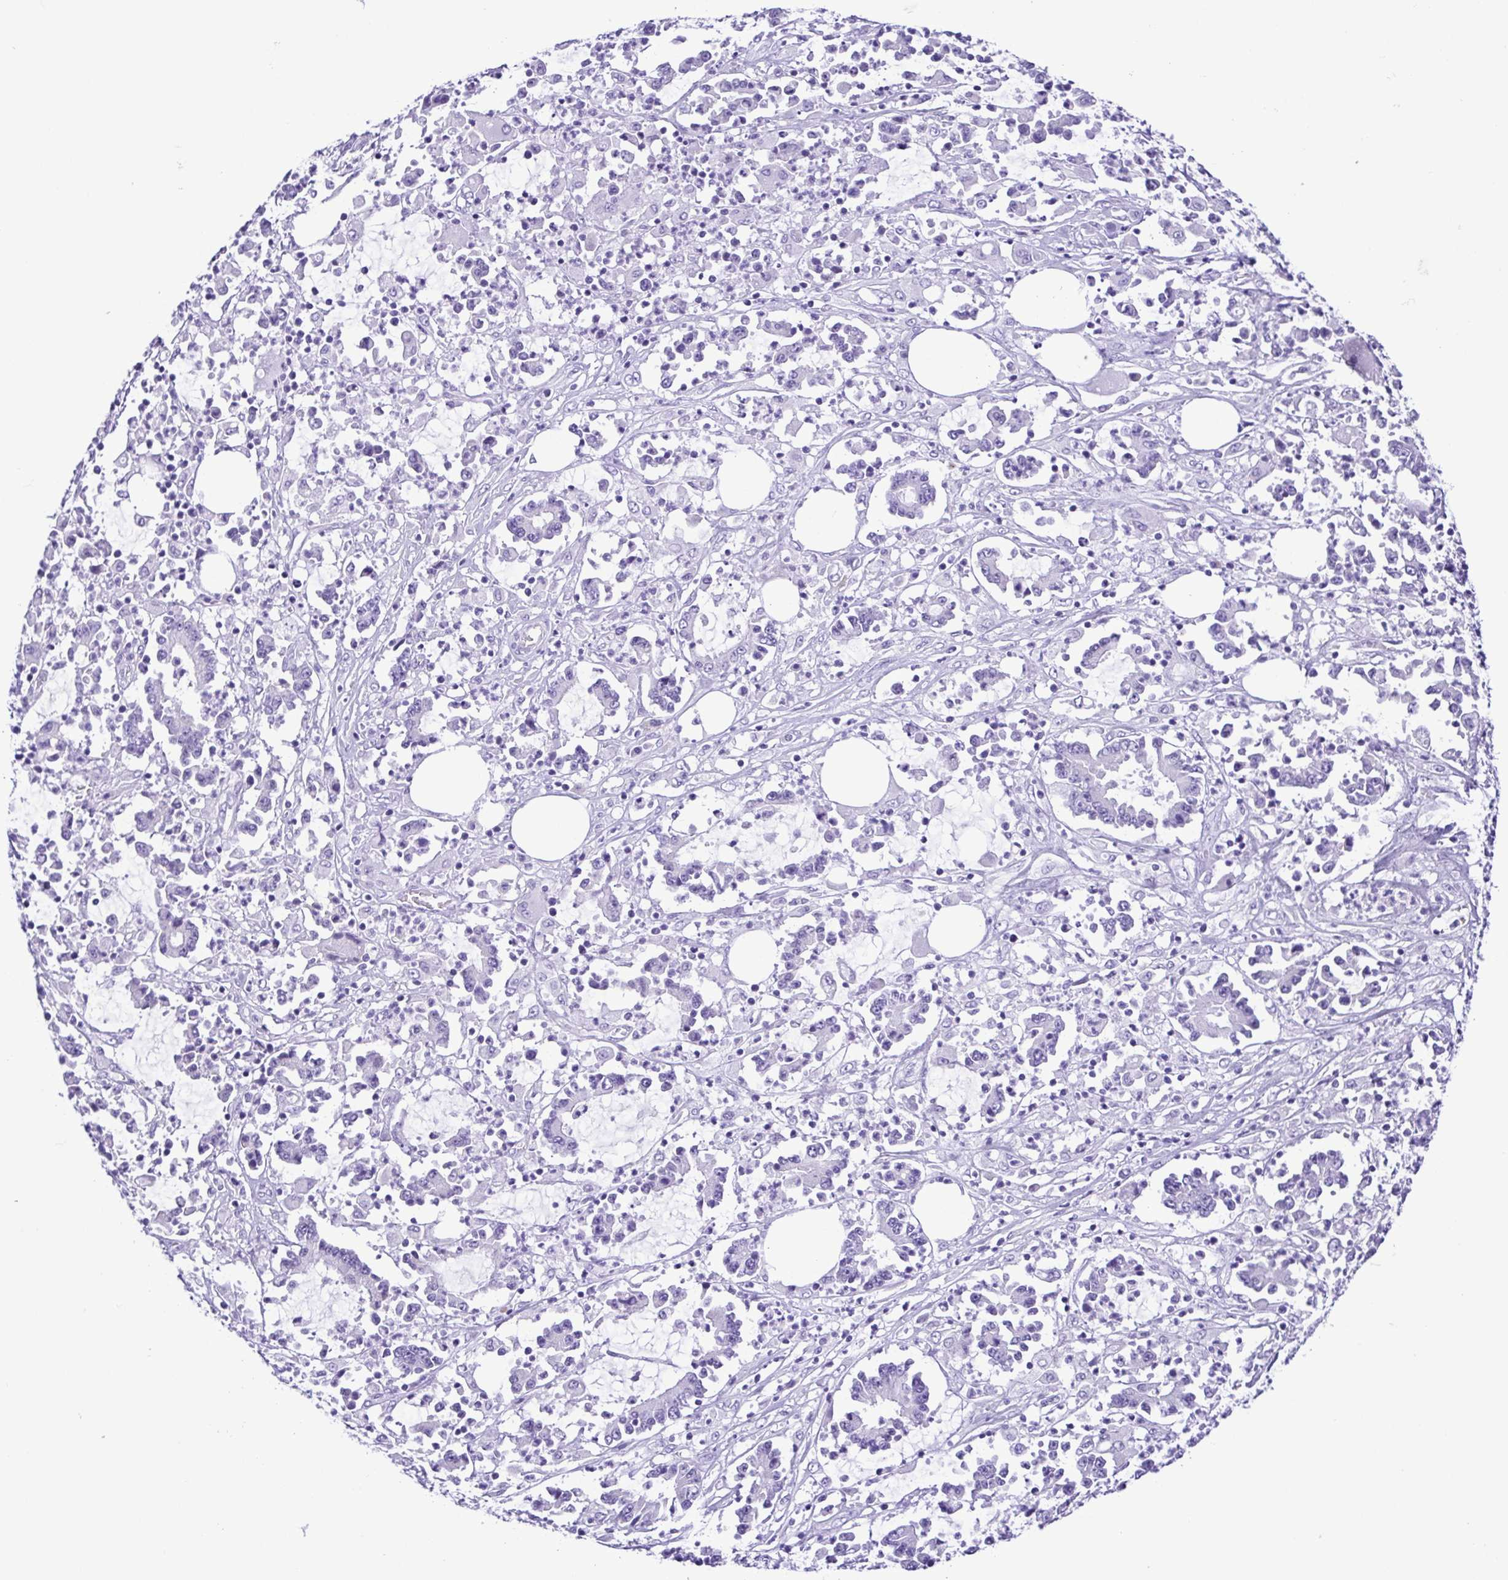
{"staining": {"intensity": "negative", "quantity": "none", "location": "none"}, "tissue": "stomach cancer", "cell_type": "Tumor cells", "image_type": "cancer", "snomed": [{"axis": "morphology", "description": "Adenocarcinoma, NOS"}, {"axis": "topography", "description": "Stomach, upper"}], "caption": "Stomach cancer (adenocarcinoma) was stained to show a protein in brown. There is no significant positivity in tumor cells.", "gene": "PAK3", "patient": {"sex": "male", "age": 68}}